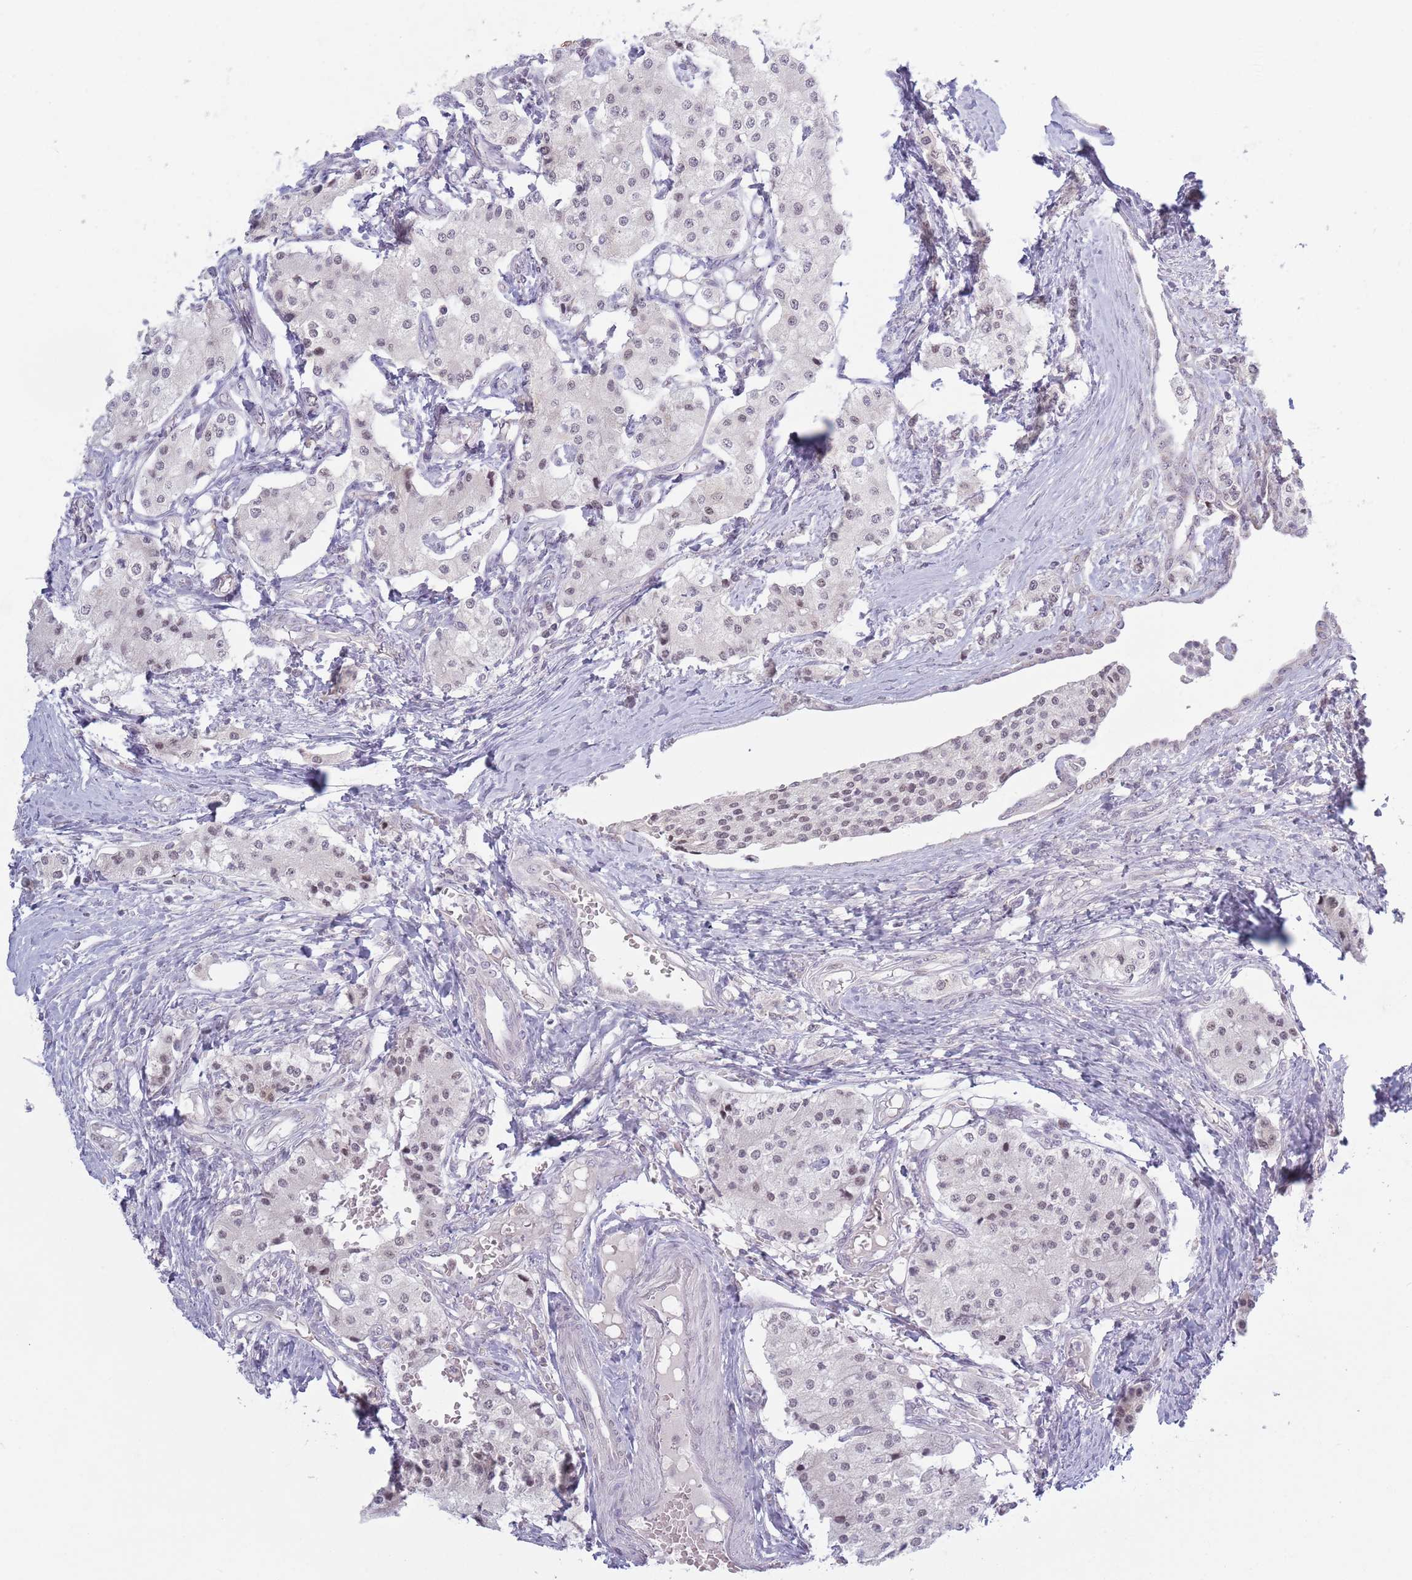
{"staining": {"intensity": "negative", "quantity": "none", "location": "none"}, "tissue": "carcinoid", "cell_type": "Tumor cells", "image_type": "cancer", "snomed": [{"axis": "morphology", "description": "Carcinoid, malignant, NOS"}, {"axis": "topography", "description": "Colon"}], "caption": "There is no significant positivity in tumor cells of carcinoid.", "gene": "MRPL34", "patient": {"sex": "female", "age": 52}}